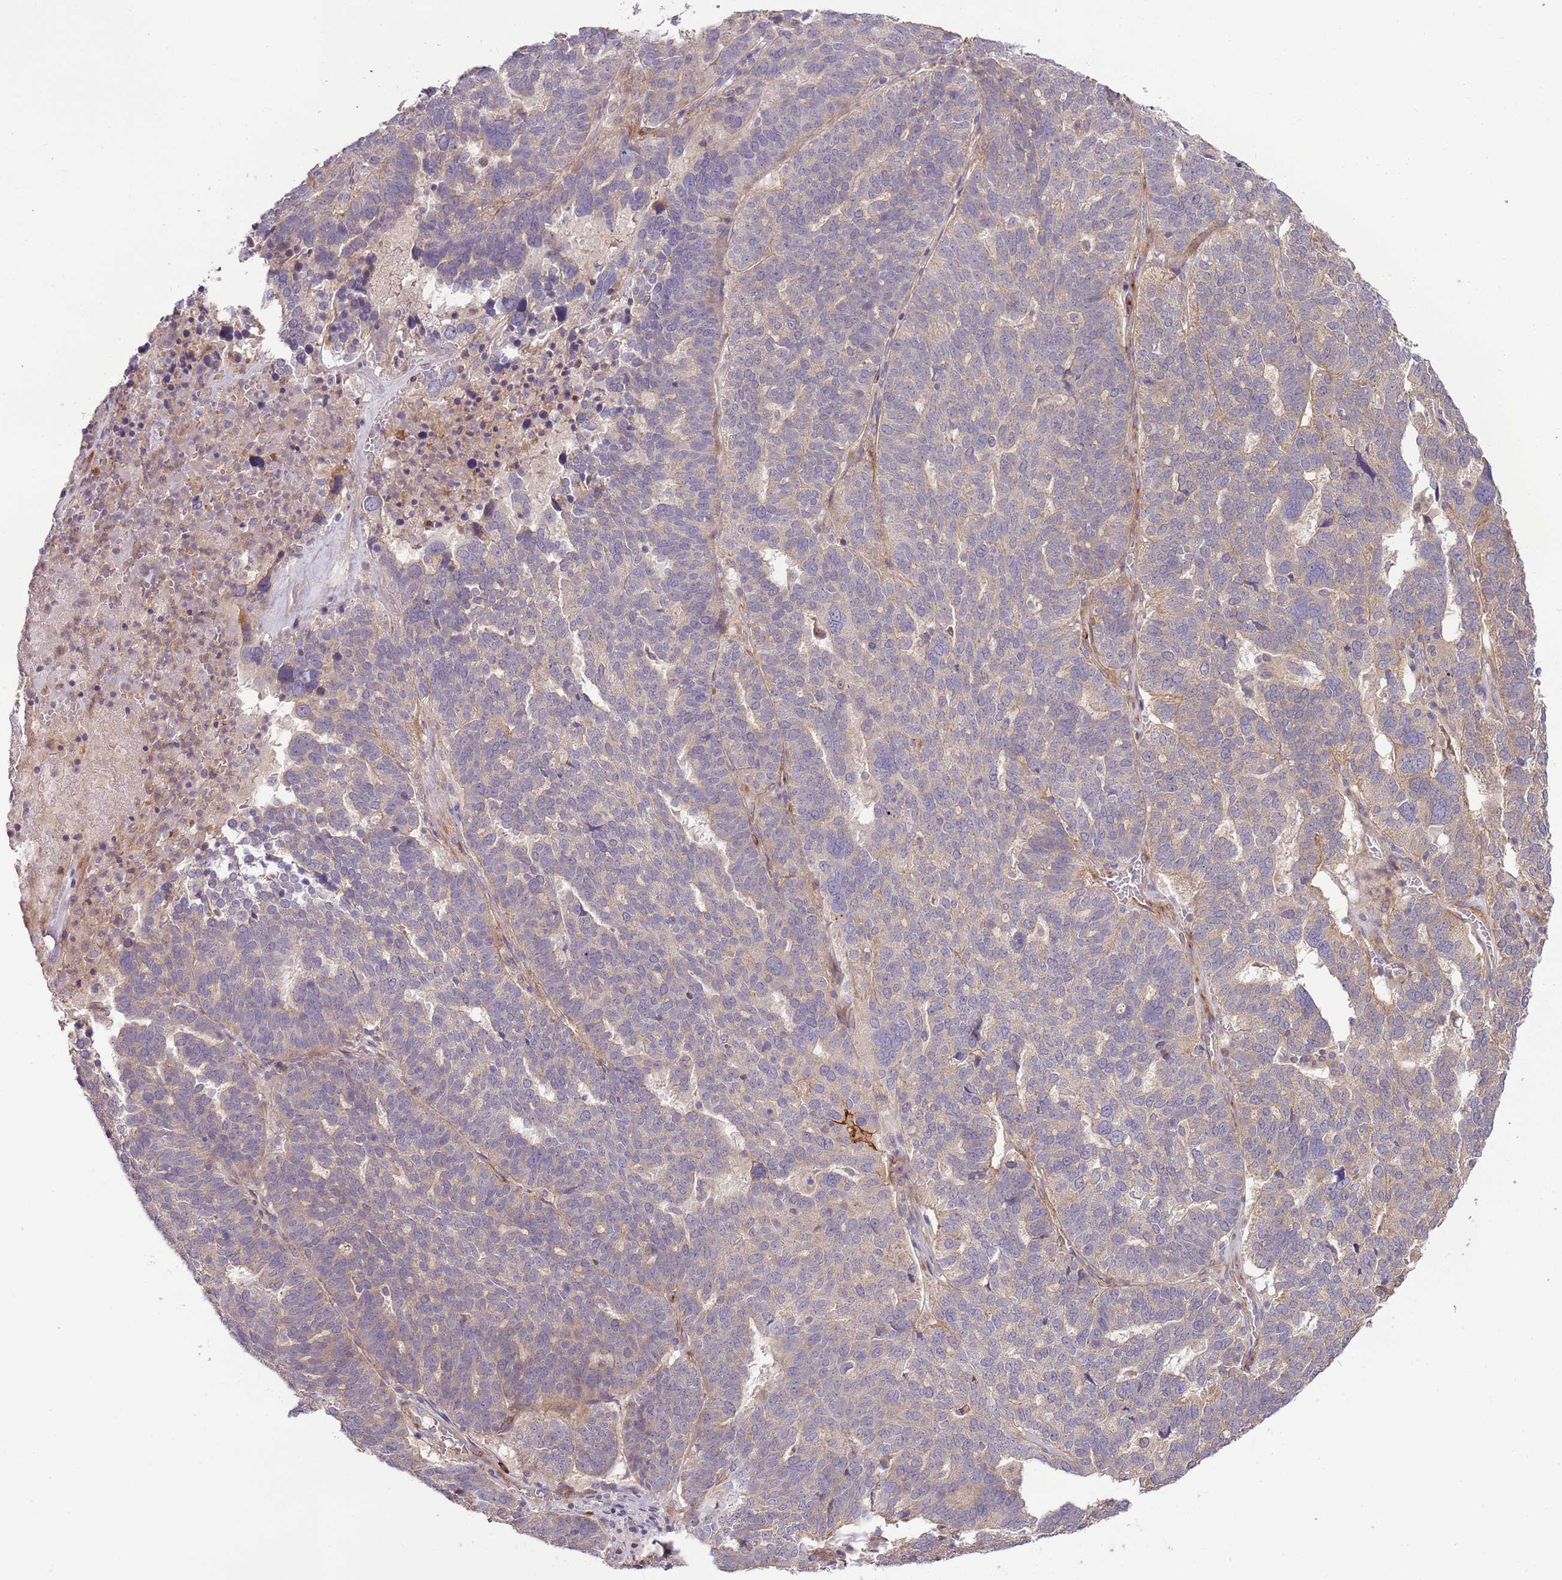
{"staining": {"intensity": "negative", "quantity": "none", "location": "none"}, "tissue": "ovarian cancer", "cell_type": "Tumor cells", "image_type": "cancer", "snomed": [{"axis": "morphology", "description": "Cystadenocarcinoma, serous, NOS"}, {"axis": "topography", "description": "Ovary"}], "caption": "This is an immunohistochemistry (IHC) image of ovarian cancer (serous cystadenocarcinoma). There is no staining in tumor cells.", "gene": "RNF128", "patient": {"sex": "female", "age": 59}}